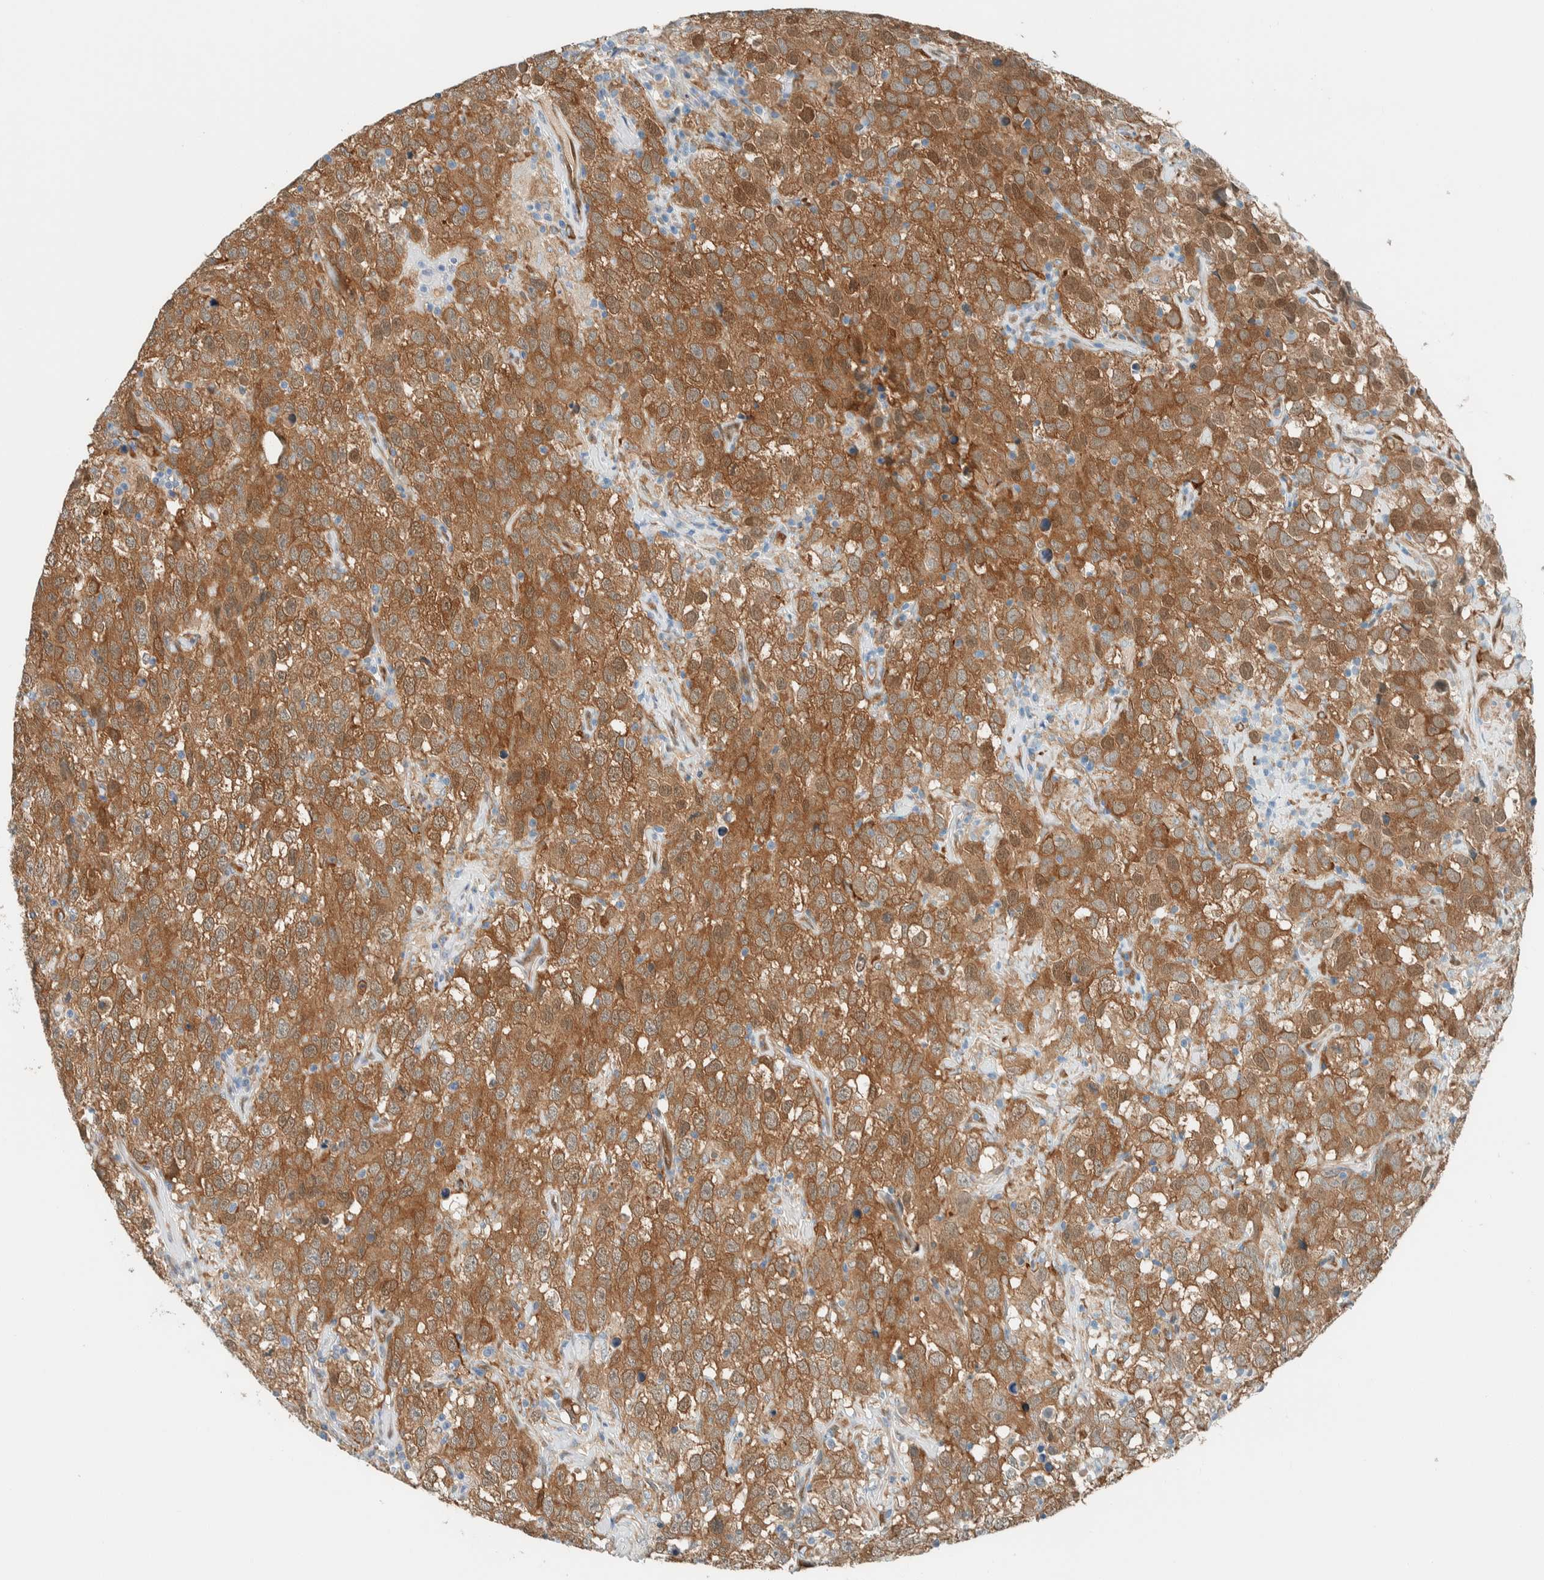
{"staining": {"intensity": "moderate", "quantity": ">75%", "location": "cytoplasmic/membranous"}, "tissue": "testis cancer", "cell_type": "Tumor cells", "image_type": "cancer", "snomed": [{"axis": "morphology", "description": "Seminoma, NOS"}, {"axis": "topography", "description": "Testis"}], "caption": "High-power microscopy captured an IHC photomicrograph of seminoma (testis), revealing moderate cytoplasmic/membranous staining in about >75% of tumor cells.", "gene": "NXN", "patient": {"sex": "male", "age": 41}}